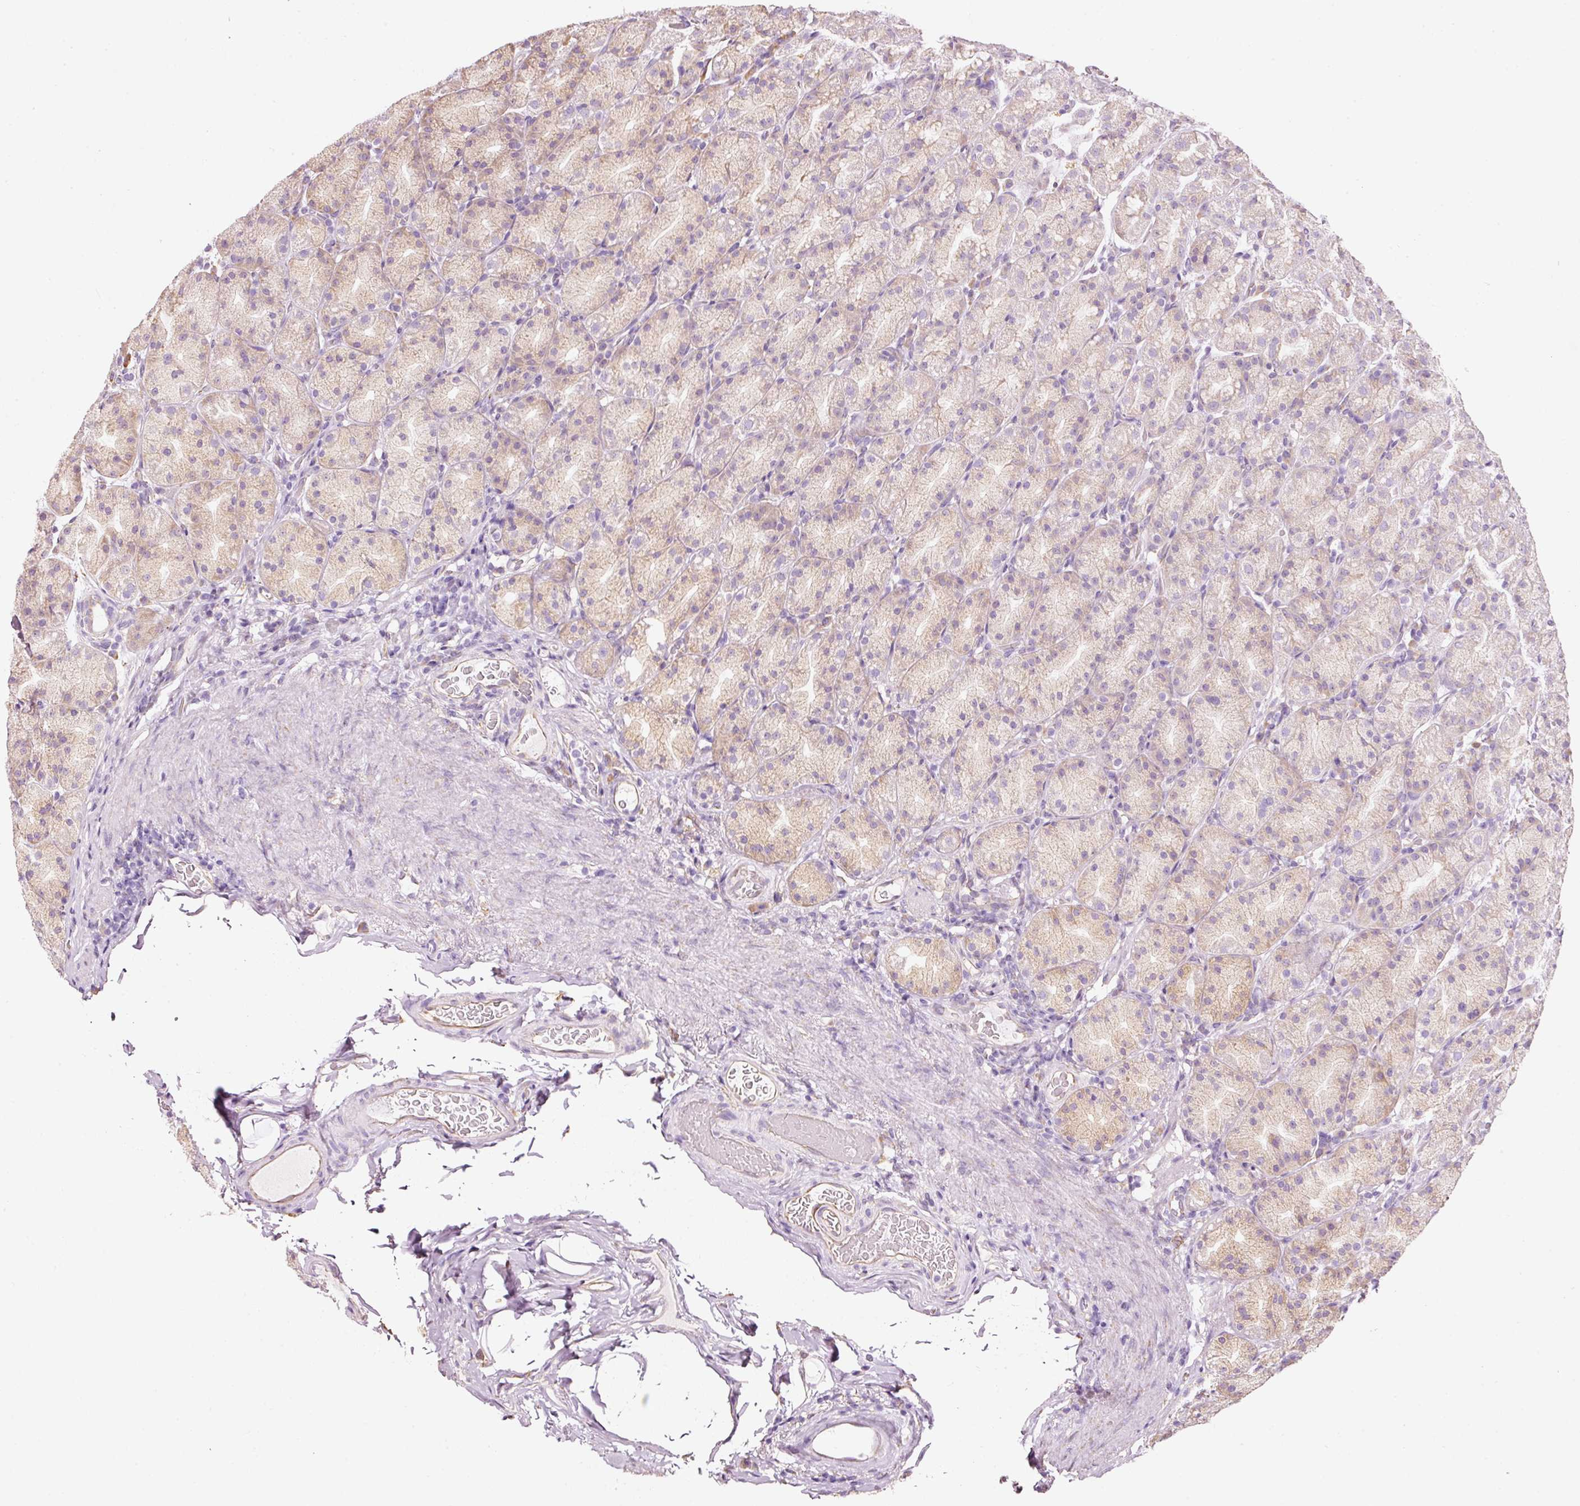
{"staining": {"intensity": "moderate", "quantity": "<25%", "location": "cytoplasmic/membranous"}, "tissue": "stomach", "cell_type": "Glandular cells", "image_type": "normal", "snomed": [{"axis": "morphology", "description": "Normal tissue, NOS"}, {"axis": "topography", "description": "Stomach, upper"}, {"axis": "topography", "description": "Stomach"}], "caption": "Brown immunohistochemical staining in normal human stomach exhibits moderate cytoplasmic/membranous staining in approximately <25% of glandular cells. (IHC, brightfield microscopy, high magnification).", "gene": "GCG", "patient": {"sex": "male", "age": 68}}